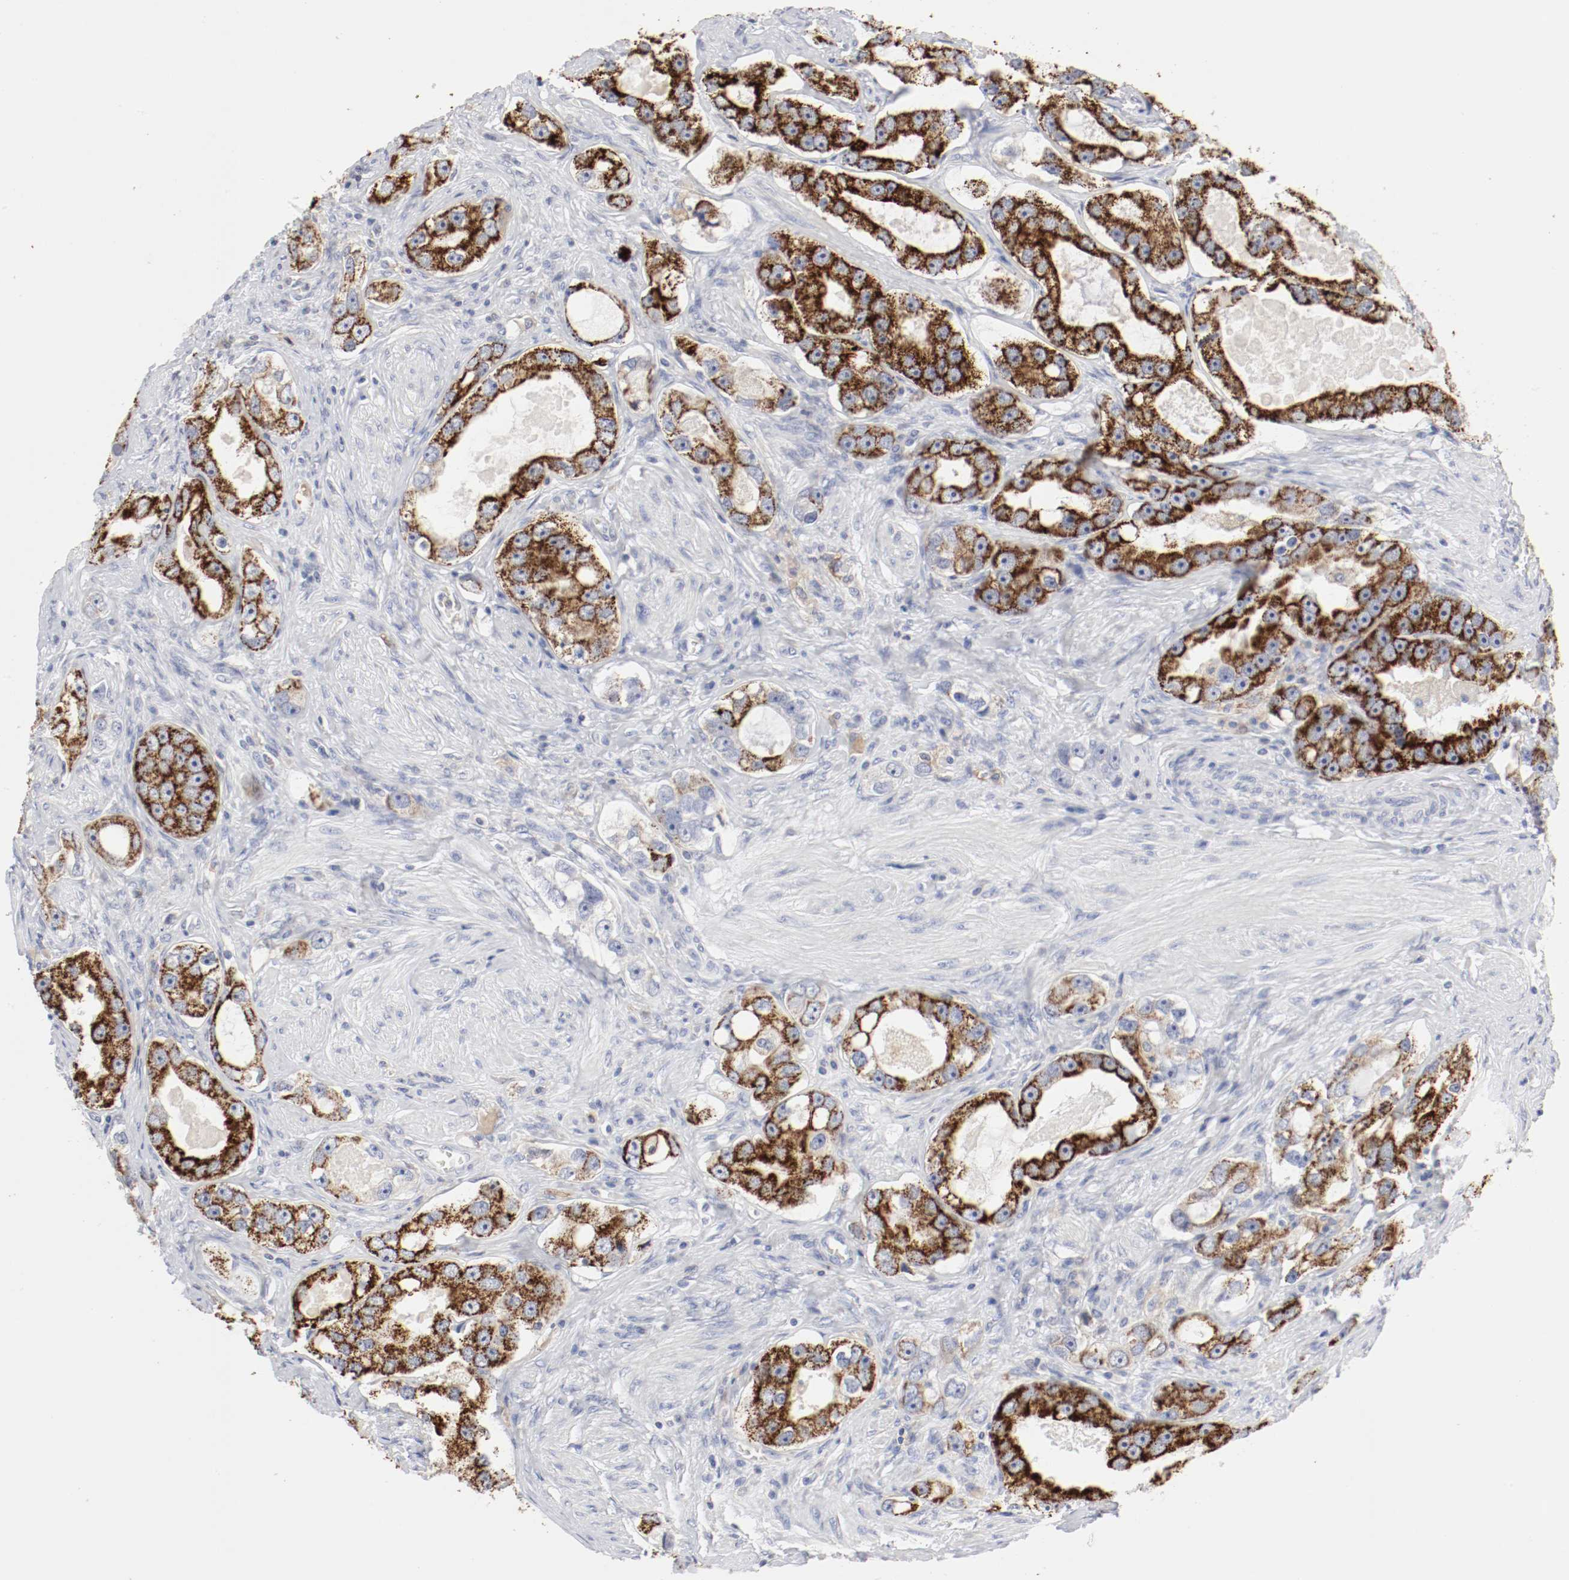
{"staining": {"intensity": "strong", "quantity": ">75%", "location": "cytoplasmic/membranous"}, "tissue": "prostate cancer", "cell_type": "Tumor cells", "image_type": "cancer", "snomed": [{"axis": "morphology", "description": "Adenocarcinoma, High grade"}, {"axis": "topography", "description": "Prostate"}], "caption": "Immunohistochemical staining of adenocarcinoma (high-grade) (prostate) displays high levels of strong cytoplasmic/membranous protein expression in approximately >75% of tumor cells.", "gene": "ITGAX", "patient": {"sex": "male", "age": 63}}